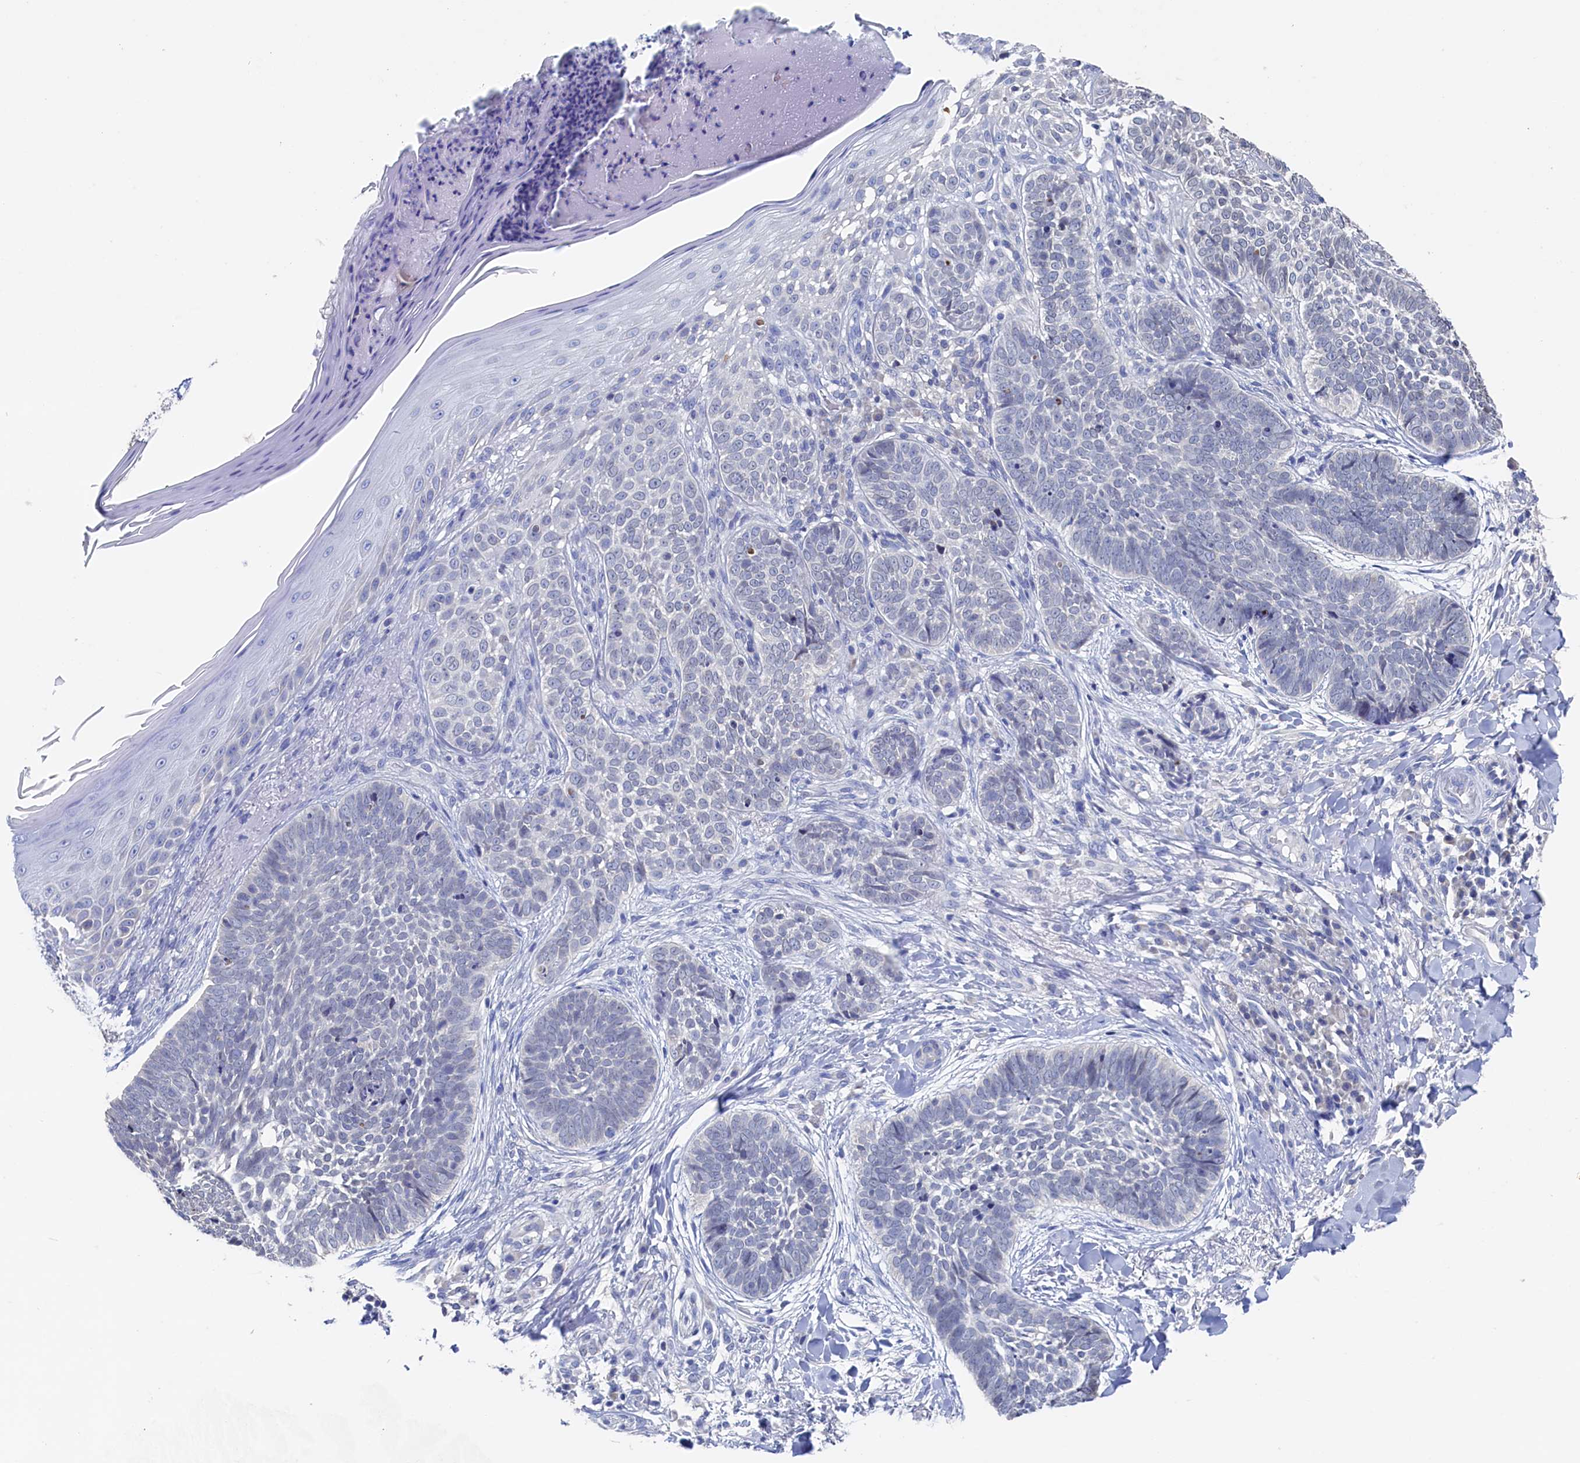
{"staining": {"intensity": "negative", "quantity": "none", "location": "none"}, "tissue": "skin cancer", "cell_type": "Tumor cells", "image_type": "cancer", "snomed": [{"axis": "morphology", "description": "Basal cell carcinoma"}, {"axis": "topography", "description": "Skin"}], "caption": "This is an immunohistochemistry (IHC) photomicrograph of human skin cancer (basal cell carcinoma). There is no expression in tumor cells.", "gene": "C11orf54", "patient": {"sex": "female", "age": 61}}